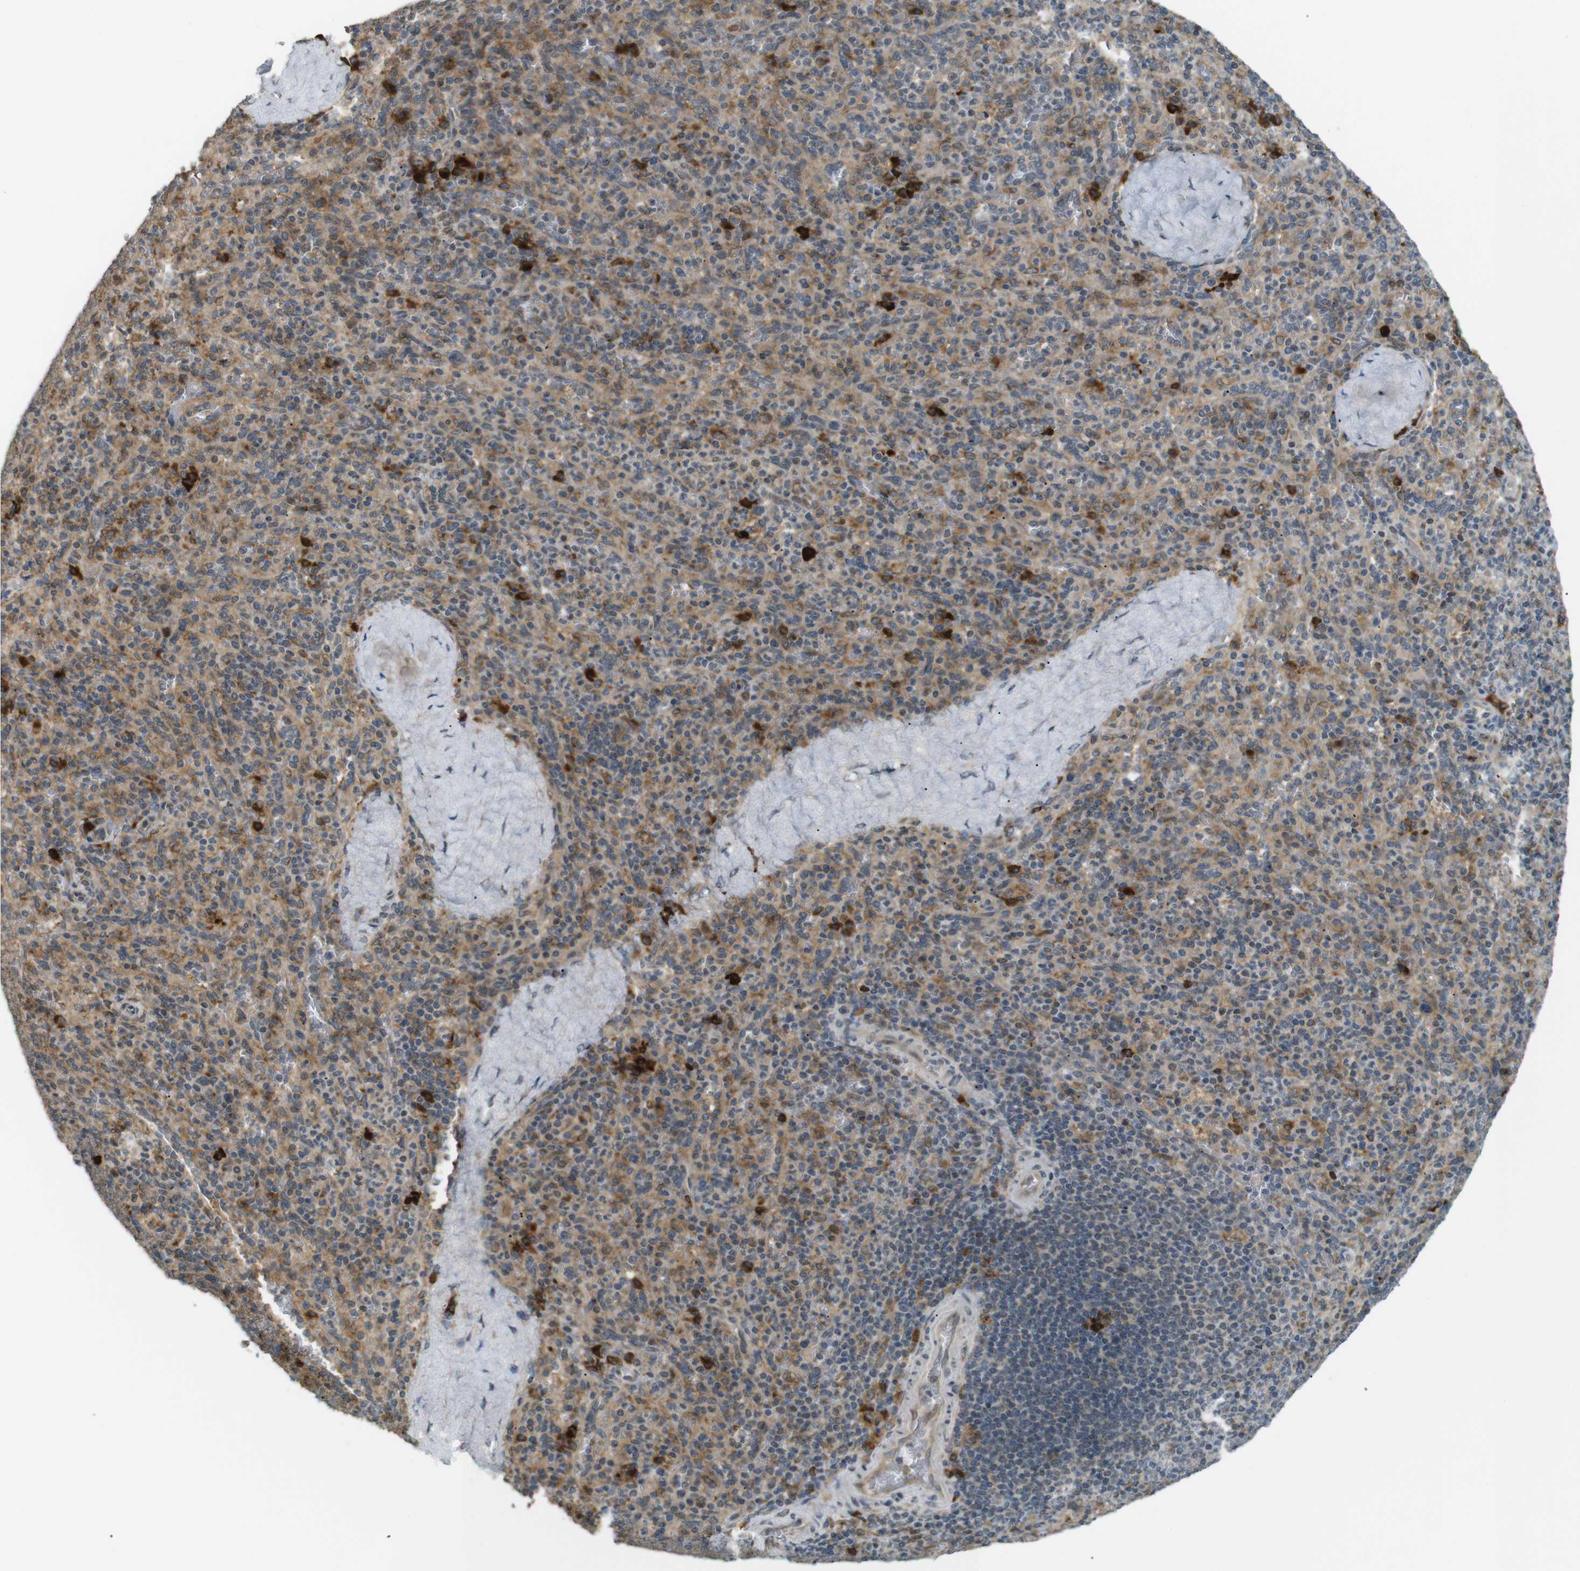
{"staining": {"intensity": "moderate", "quantity": "25%-75%", "location": "cytoplasmic/membranous"}, "tissue": "spleen", "cell_type": "Cells in red pulp", "image_type": "normal", "snomed": [{"axis": "morphology", "description": "Normal tissue, NOS"}, {"axis": "topography", "description": "Spleen"}], "caption": "Immunohistochemistry micrograph of benign human spleen stained for a protein (brown), which displays medium levels of moderate cytoplasmic/membranous staining in about 25%-75% of cells in red pulp.", "gene": "TMED4", "patient": {"sex": "male", "age": 36}}